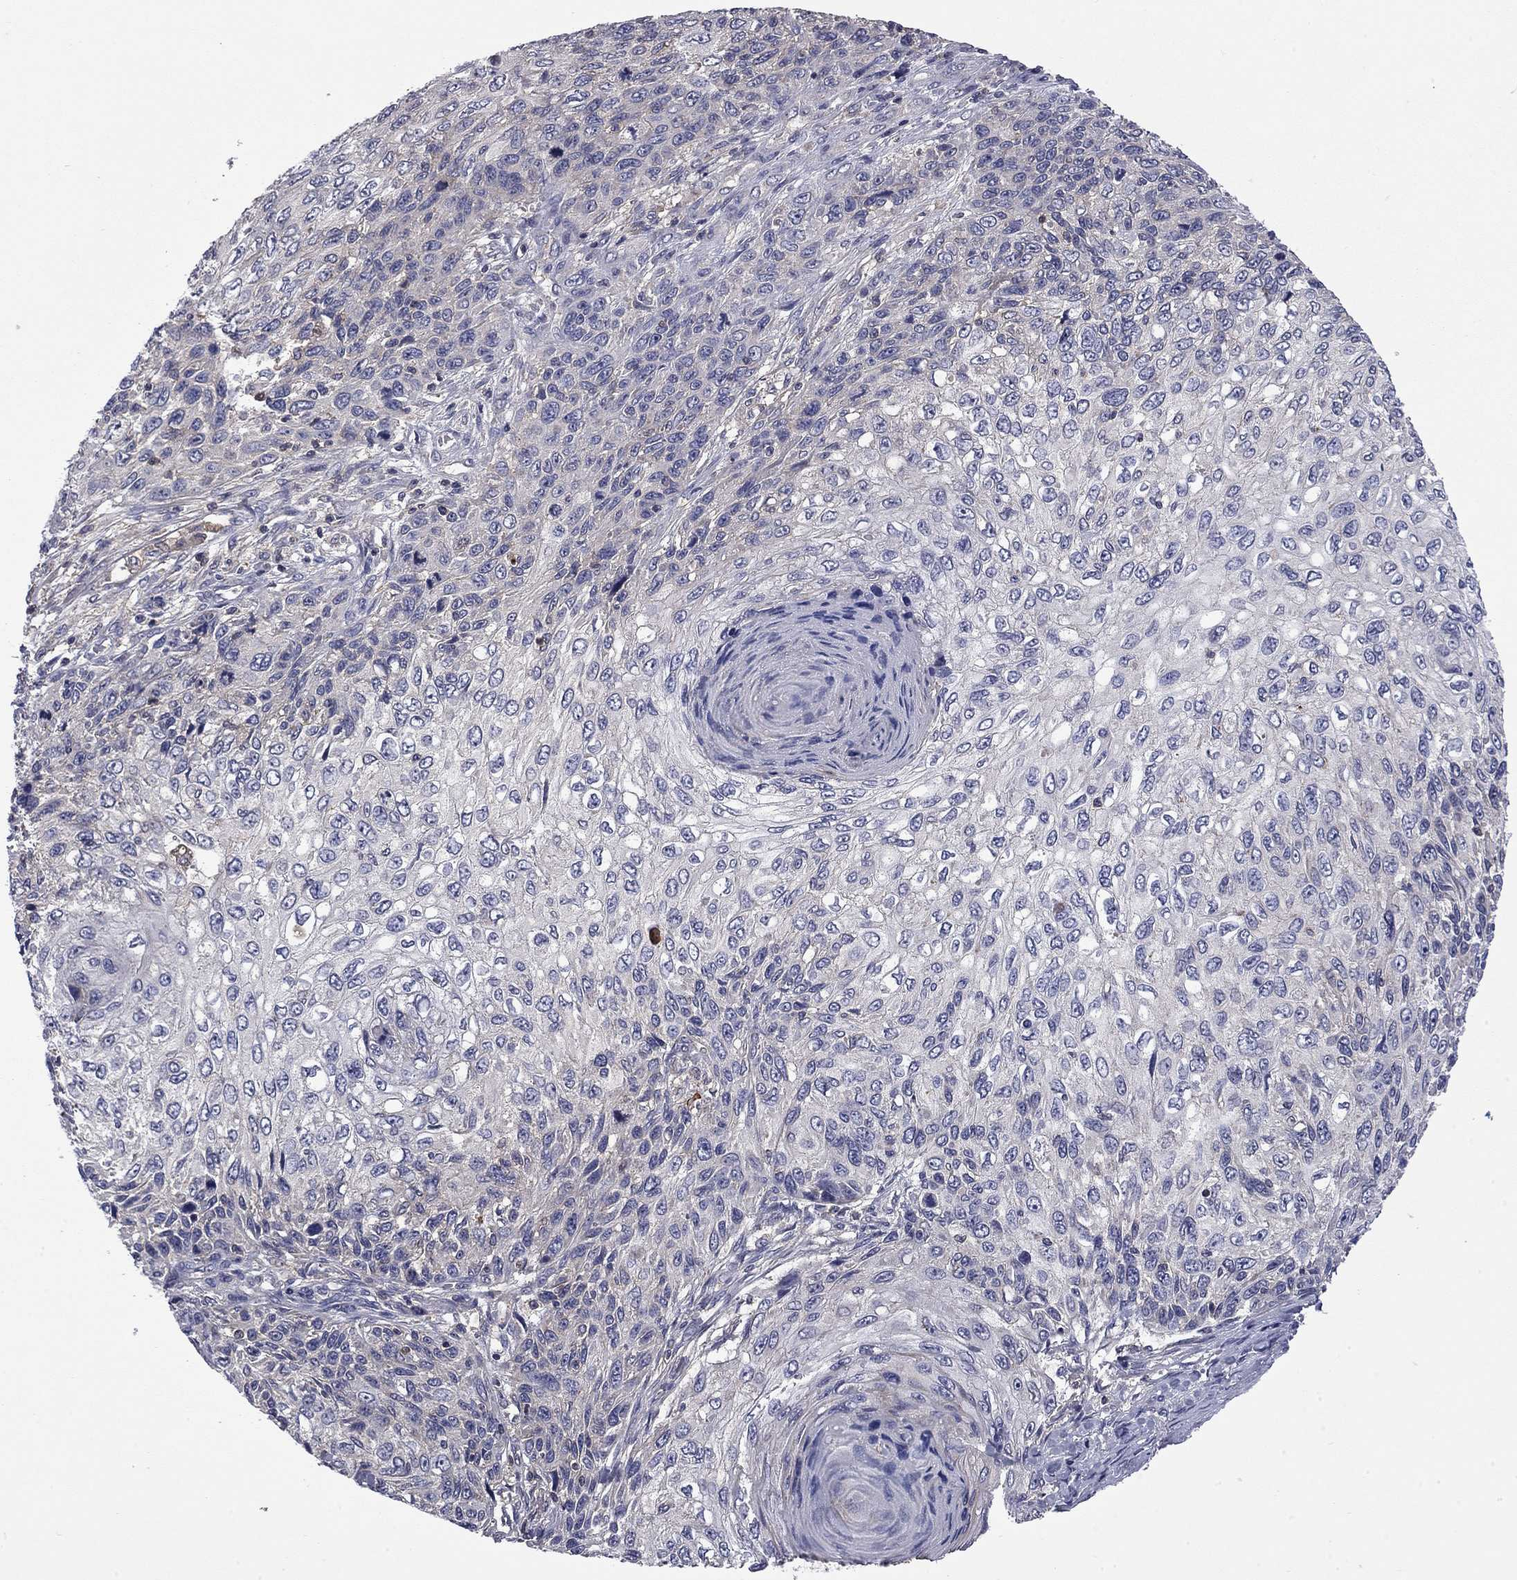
{"staining": {"intensity": "negative", "quantity": "none", "location": "none"}, "tissue": "skin cancer", "cell_type": "Tumor cells", "image_type": "cancer", "snomed": [{"axis": "morphology", "description": "Squamous cell carcinoma, NOS"}, {"axis": "topography", "description": "Skin"}], "caption": "Tumor cells show no significant expression in skin squamous cell carcinoma. (Immunohistochemistry (ihc), brightfield microscopy, high magnification).", "gene": "CEACAM7", "patient": {"sex": "male", "age": 92}}